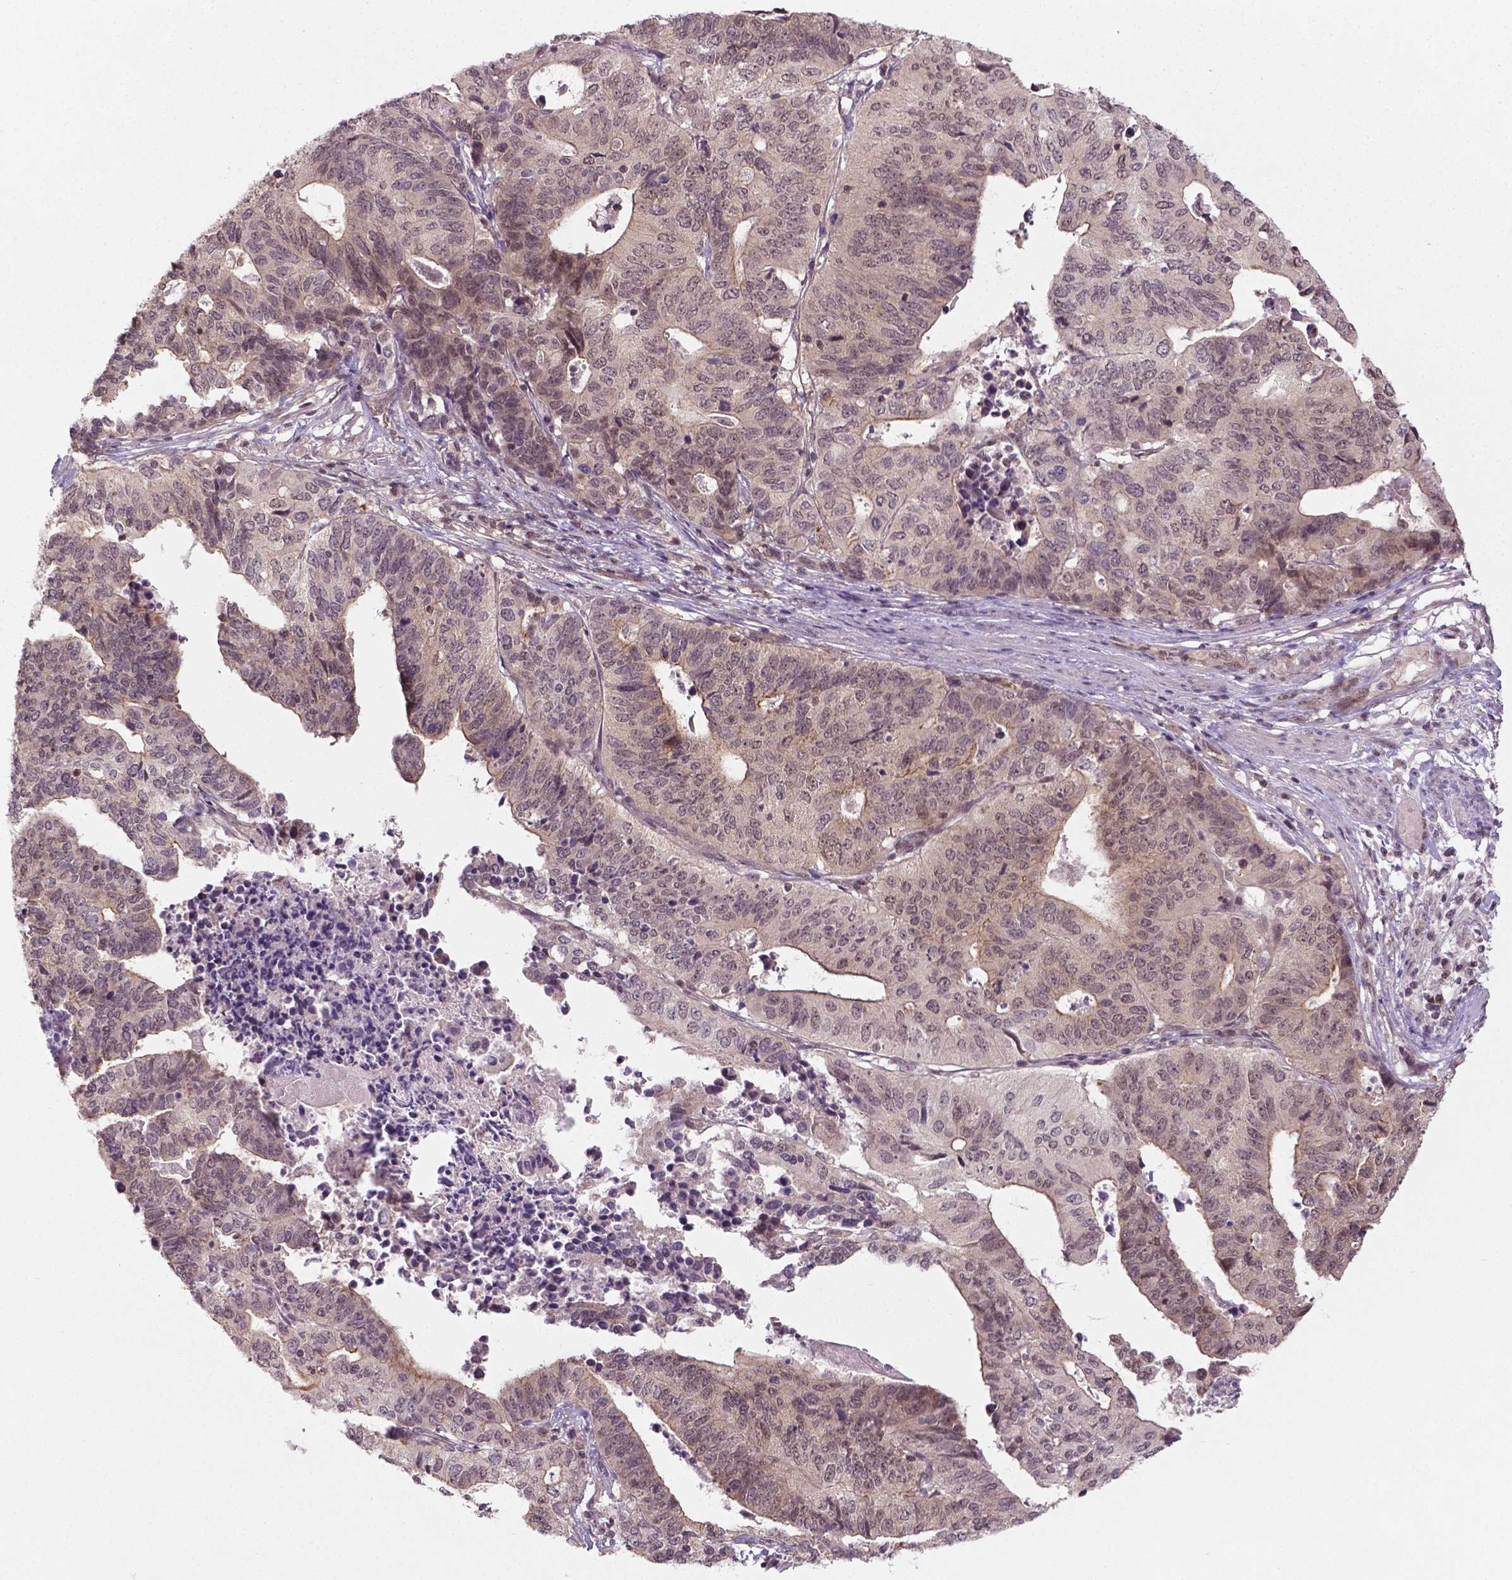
{"staining": {"intensity": "weak", "quantity": ">75%", "location": "cytoplasmic/membranous,nuclear"}, "tissue": "stomach cancer", "cell_type": "Tumor cells", "image_type": "cancer", "snomed": [{"axis": "morphology", "description": "Adenocarcinoma, NOS"}, {"axis": "topography", "description": "Stomach, upper"}], "caption": "Approximately >75% of tumor cells in stomach cancer exhibit weak cytoplasmic/membranous and nuclear protein positivity as visualized by brown immunohistochemical staining.", "gene": "ANKRD54", "patient": {"sex": "female", "age": 67}}